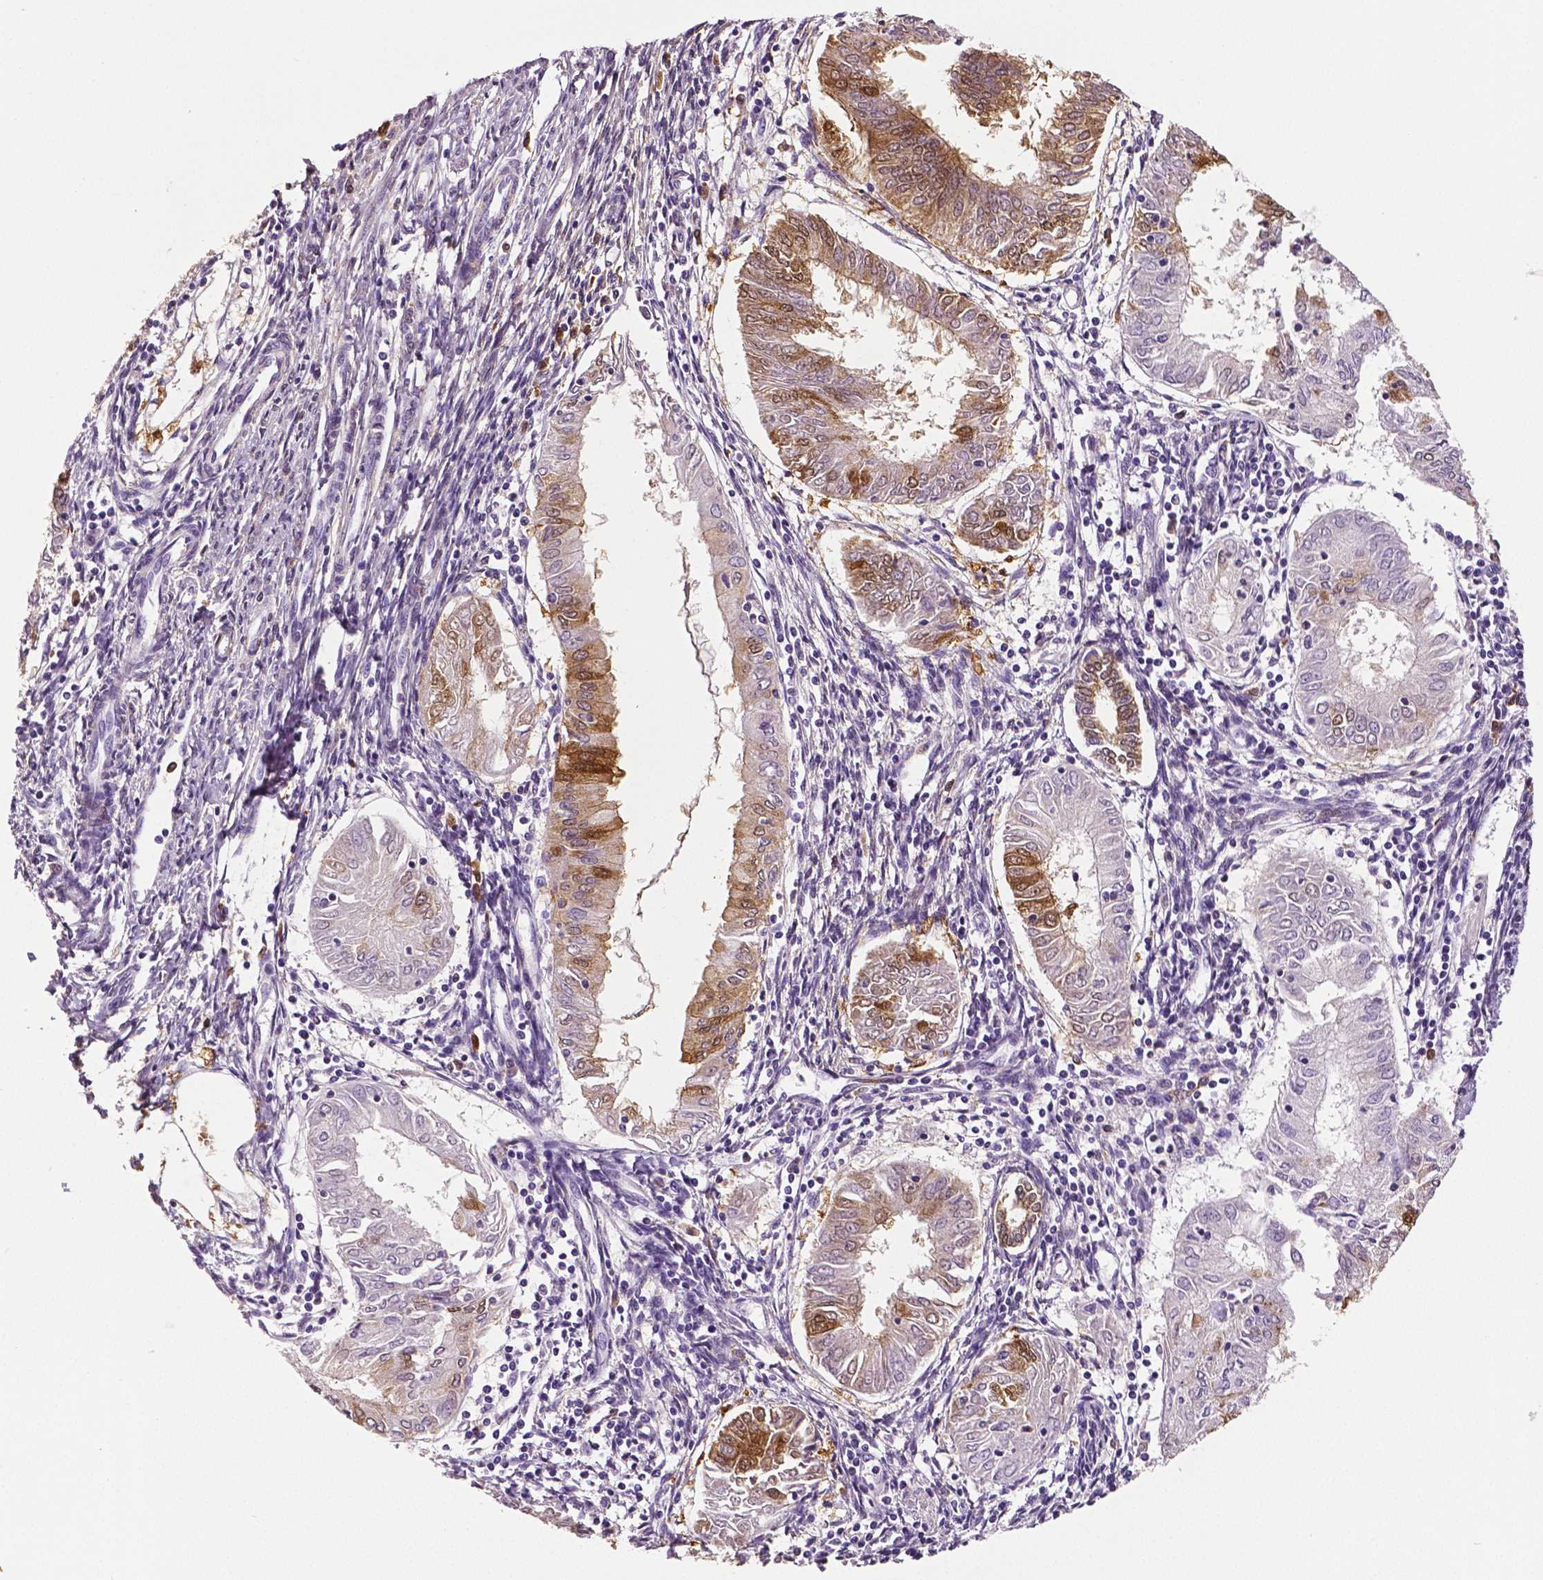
{"staining": {"intensity": "strong", "quantity": "<25%", "location": "cytoplasmic/membranous"}, "tissue": "endometrial cancer", "cell_type": "Tumor cells", "image_type": "cancer", "snomed": [{"axis": "morphology", "description": "Adenocarcinoma, NOS"}, {"axis": "topography", "description": "Endometrium"}], "caption": "Immunohistochemical staining of human endometrial adenocarcinoma displays strong cytoplasmic/membranous protein expression in approximately <25% of tumor cells. The staining is performed using DAB brown chromogen to label protein expression. The nuclei are counter-stained blue using hematoxylin.", "gene": "PHGDH", "patient": {"sex": "female", "age": 68}}